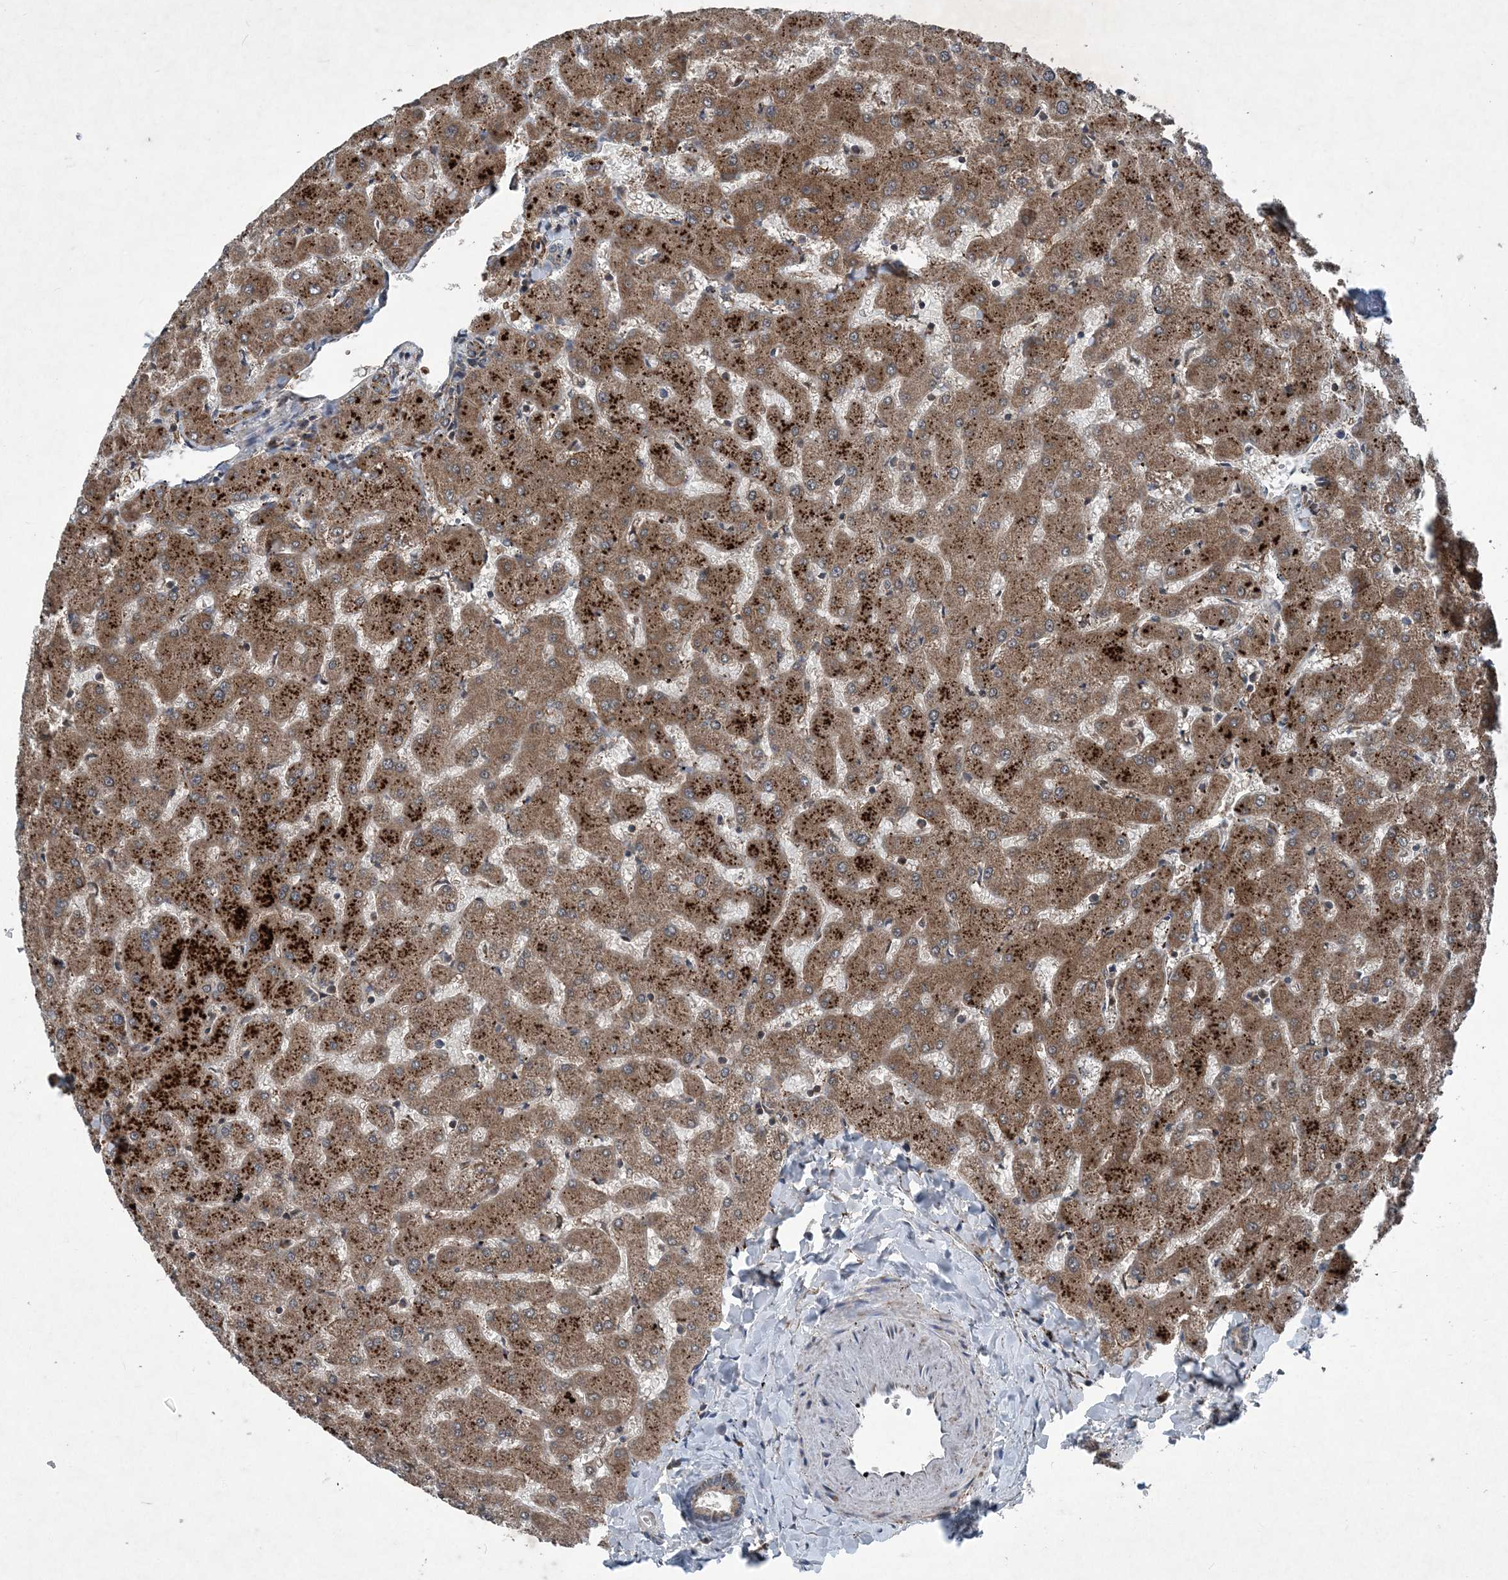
{"staining": {"intensity": "weak", "quantity": ">75%", "location": "cytoplasmic/membranous"}, "tissue": "liver", "cell_type": "Cholangiocytes", "image_type": "normal", "snomed": [{"axis": "morphology", "description": "Normal tissue, NOS"}, {"axis": "topography", "description": "Liver"}], "caption": "Protein staining of benign liver reveals weak cytoplasmic/membranous positivity in about >75% of cholangiocytes. (DAB (3,3'-diaminobenzidine) IHC with brightfield microscopy, high magnification).", "gene": "NDUFA2", "patient": {"sex": "female", "age": 63}}